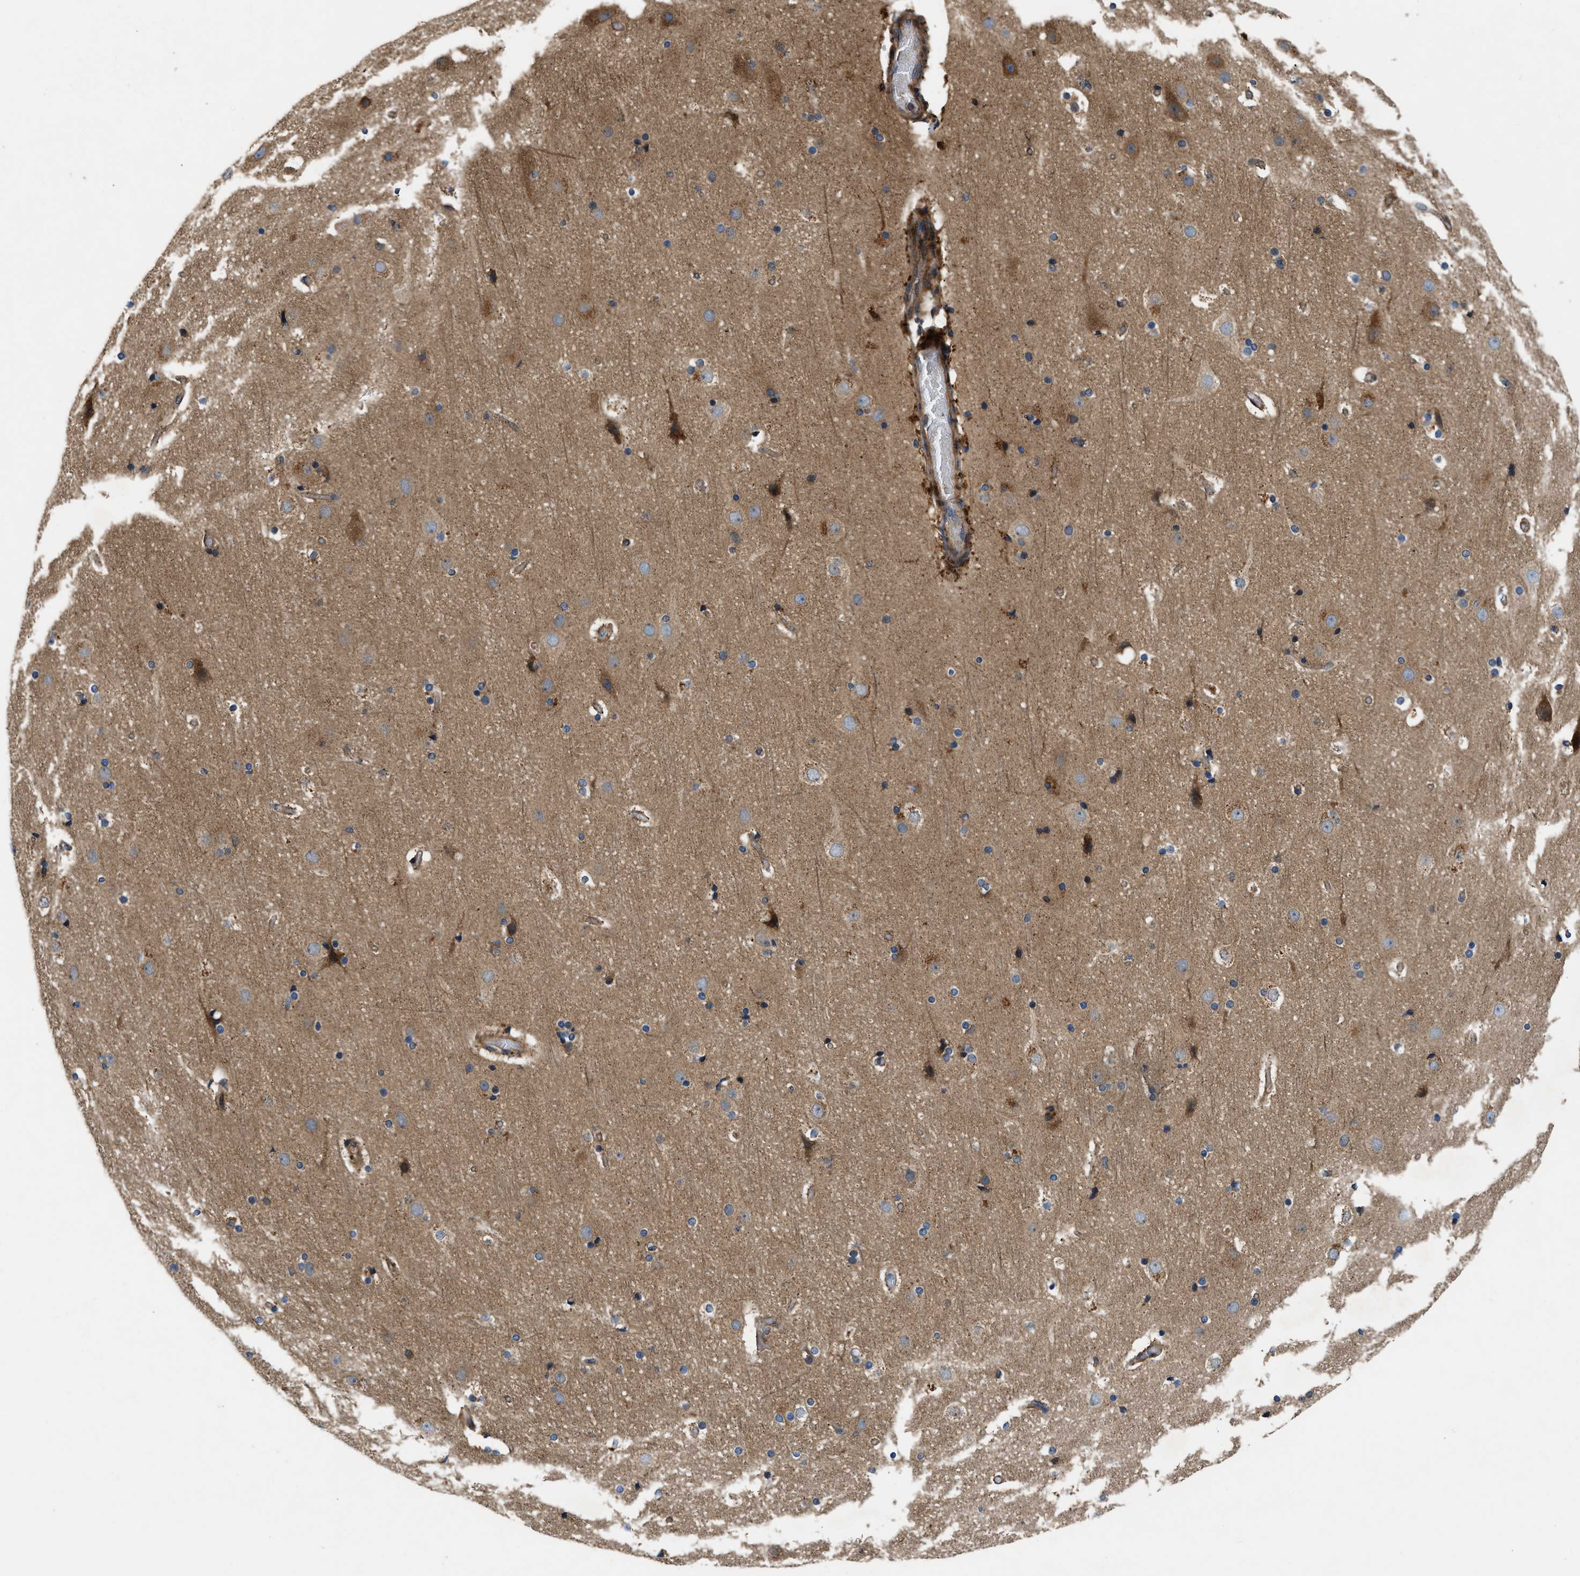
{"staining": {"intensity": "moderate", "quantity": ">75%", "location": "cytoplasmic/membranous"}, "tissue": "cerebral cortex", "cell_type": "Endothelial cells", "image_type": "normal", "snomed": [{"axis": "morphology", "description": "Normal tissue, NOS"}, {"axis": "topography", "description": "Cerebral cortex"}], "caption": "Immunohistochemistry (DAB) staining of unremarkable human cerebral cortex demonstrates moderate cytoplasmic/membranous protein staining in about >75% of endothelial cells.", "gene": "CNNM3", "patient": {"sex": "male", "age": 57}}